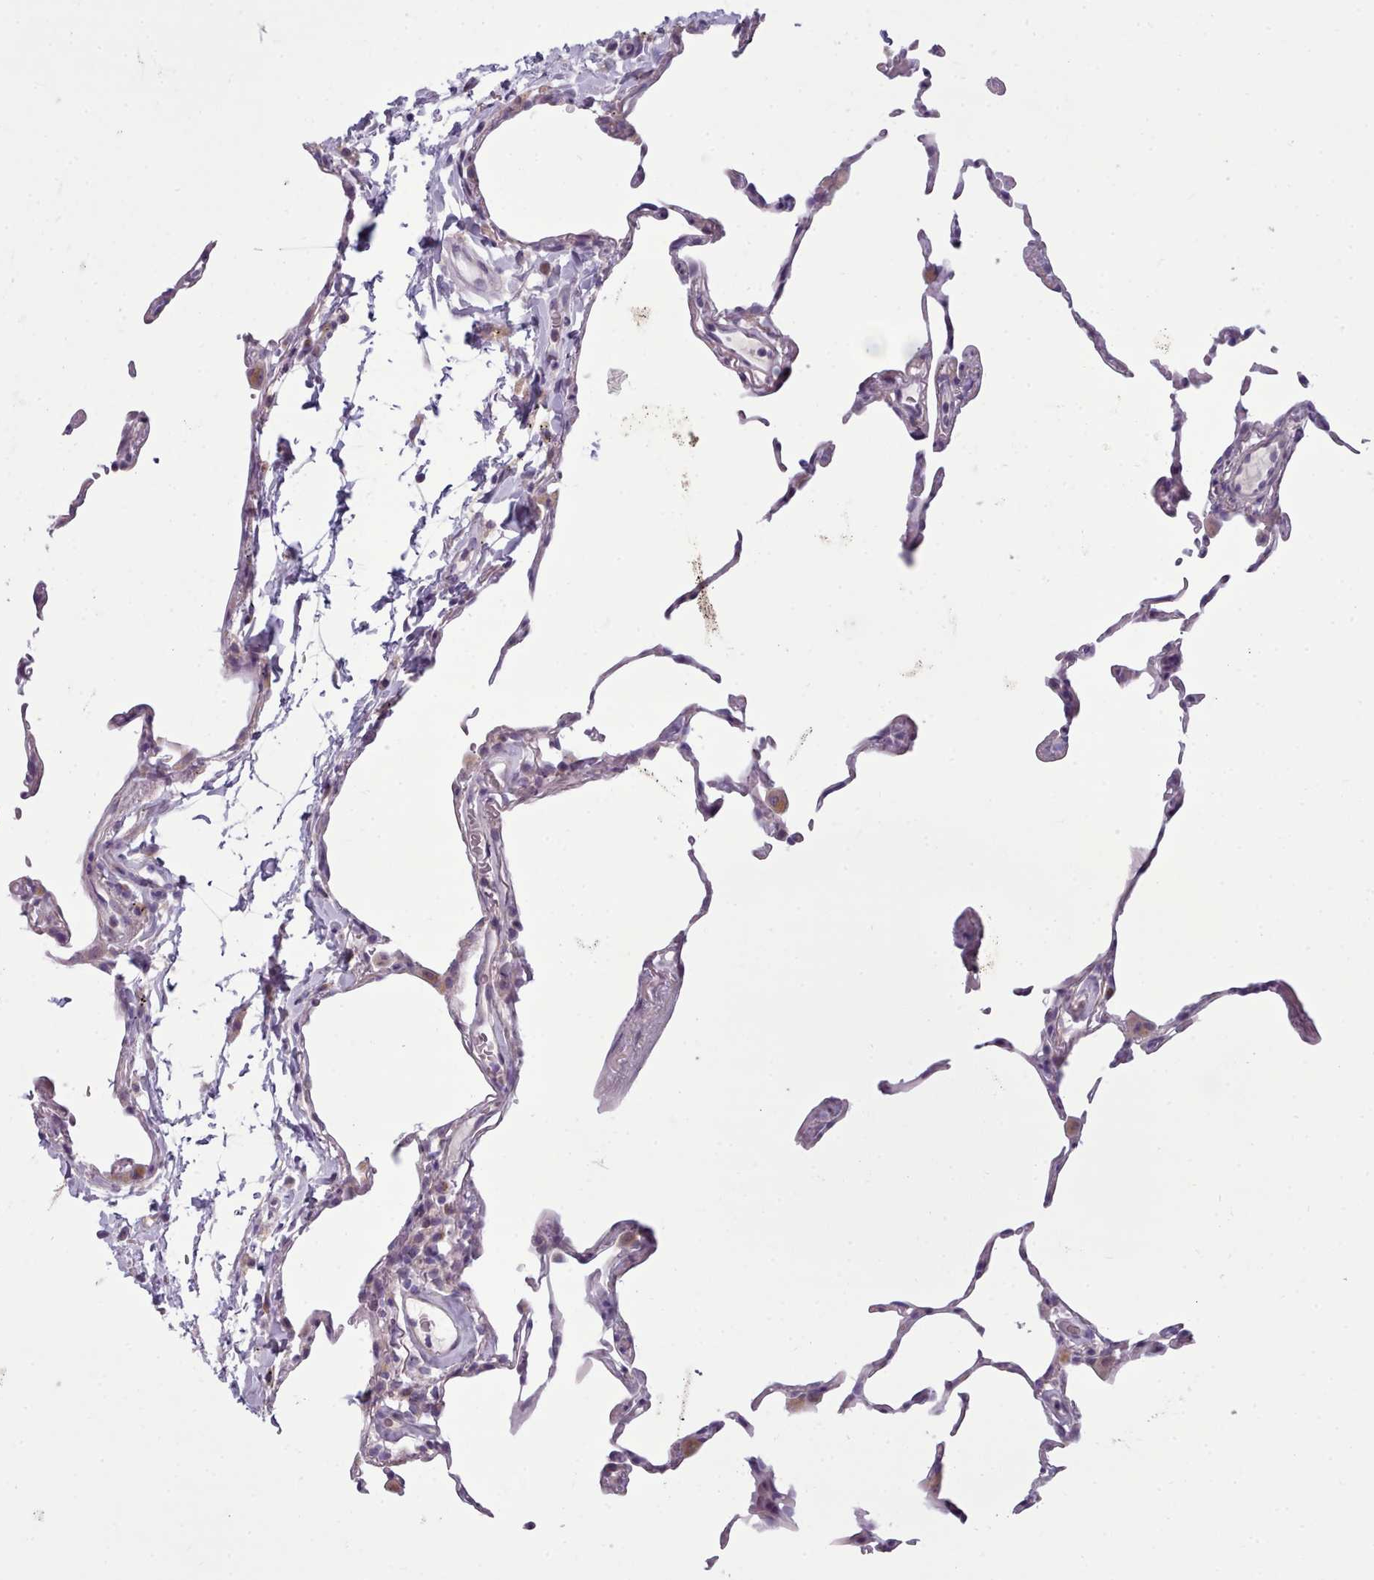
{"staining": {"intensity": "negative", "quantity": "none", "location": "none"}, "tissue": "lung", "cell_type": "Alveolar cells", "image_type": "normal", "snomed": [{"axis": "morphology", "description": "Normal tissue, NOS"}, {"axis": "topography", "description": "Lung"}], "caption": "An immunohistochemistry (IHC) micrograph of normal lung is shown. There is no staining in alveolar cells of lung. (Brightfield microscopy of DAB (3,3'-diaminobenzidine) immunohistochemistry at high magnification).", "gene": "MYRFL", "patient": {"sex": "female", "age": 57}}